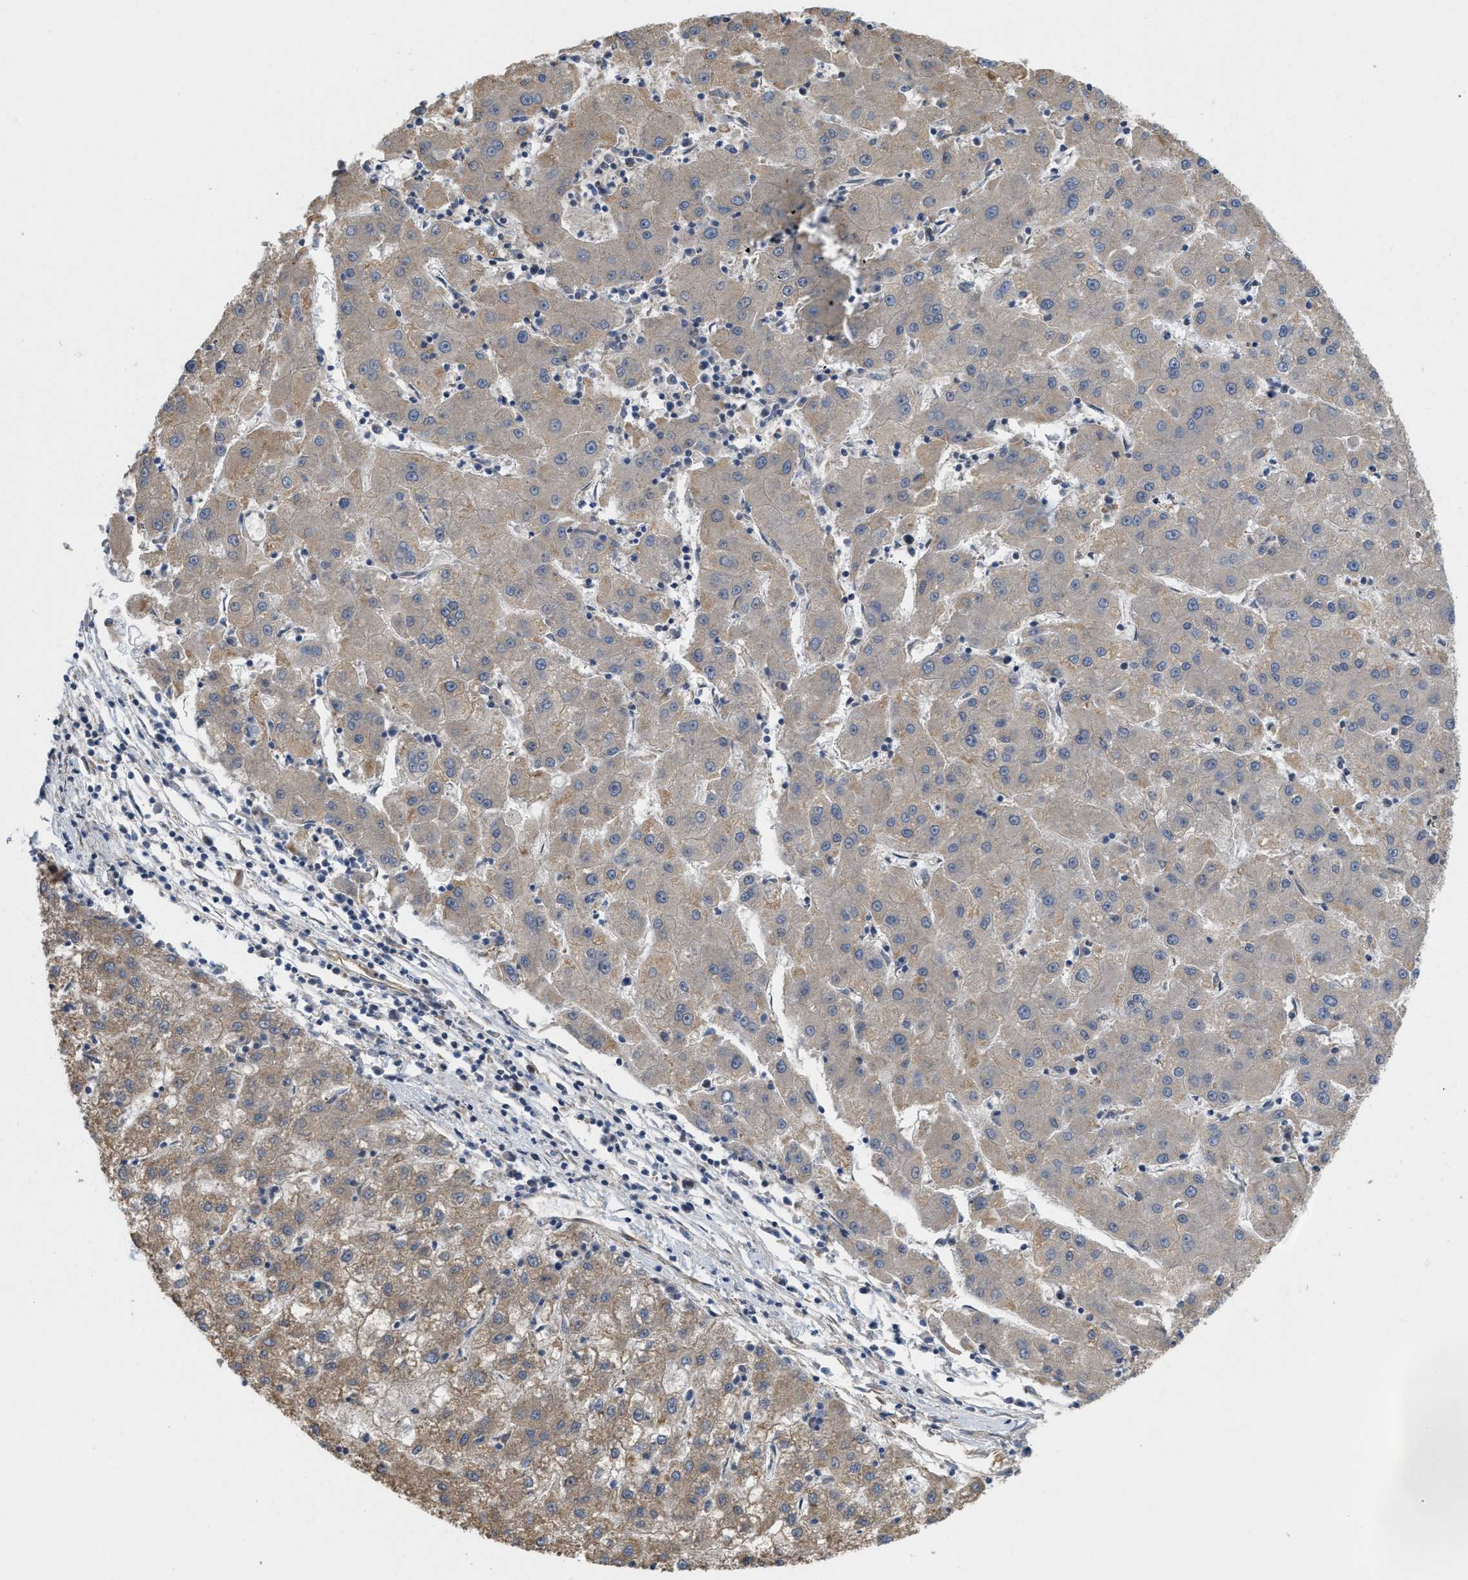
{"staining": {"intensity": "moderate", "quantity": "25%-75%", "location": "cytoplasmic/membranous"}, "tissue": "liver cancer", "cell_type": "Tumor cells", "image_type": "cancer", "snomed": [{"axis": "morphology", "description": "Carcinoma, Hepatocellular, NOS"}, {"axis": "topography", "description": "Liver"}], "caption": "Immunohistochemical staining of liver cancer displays moderate cytoplasmic/membranous protein positivity in about 25%-75% of tumor cells.", "gene": "EOGT", "patient": {"sex": "male", "age": 72}}